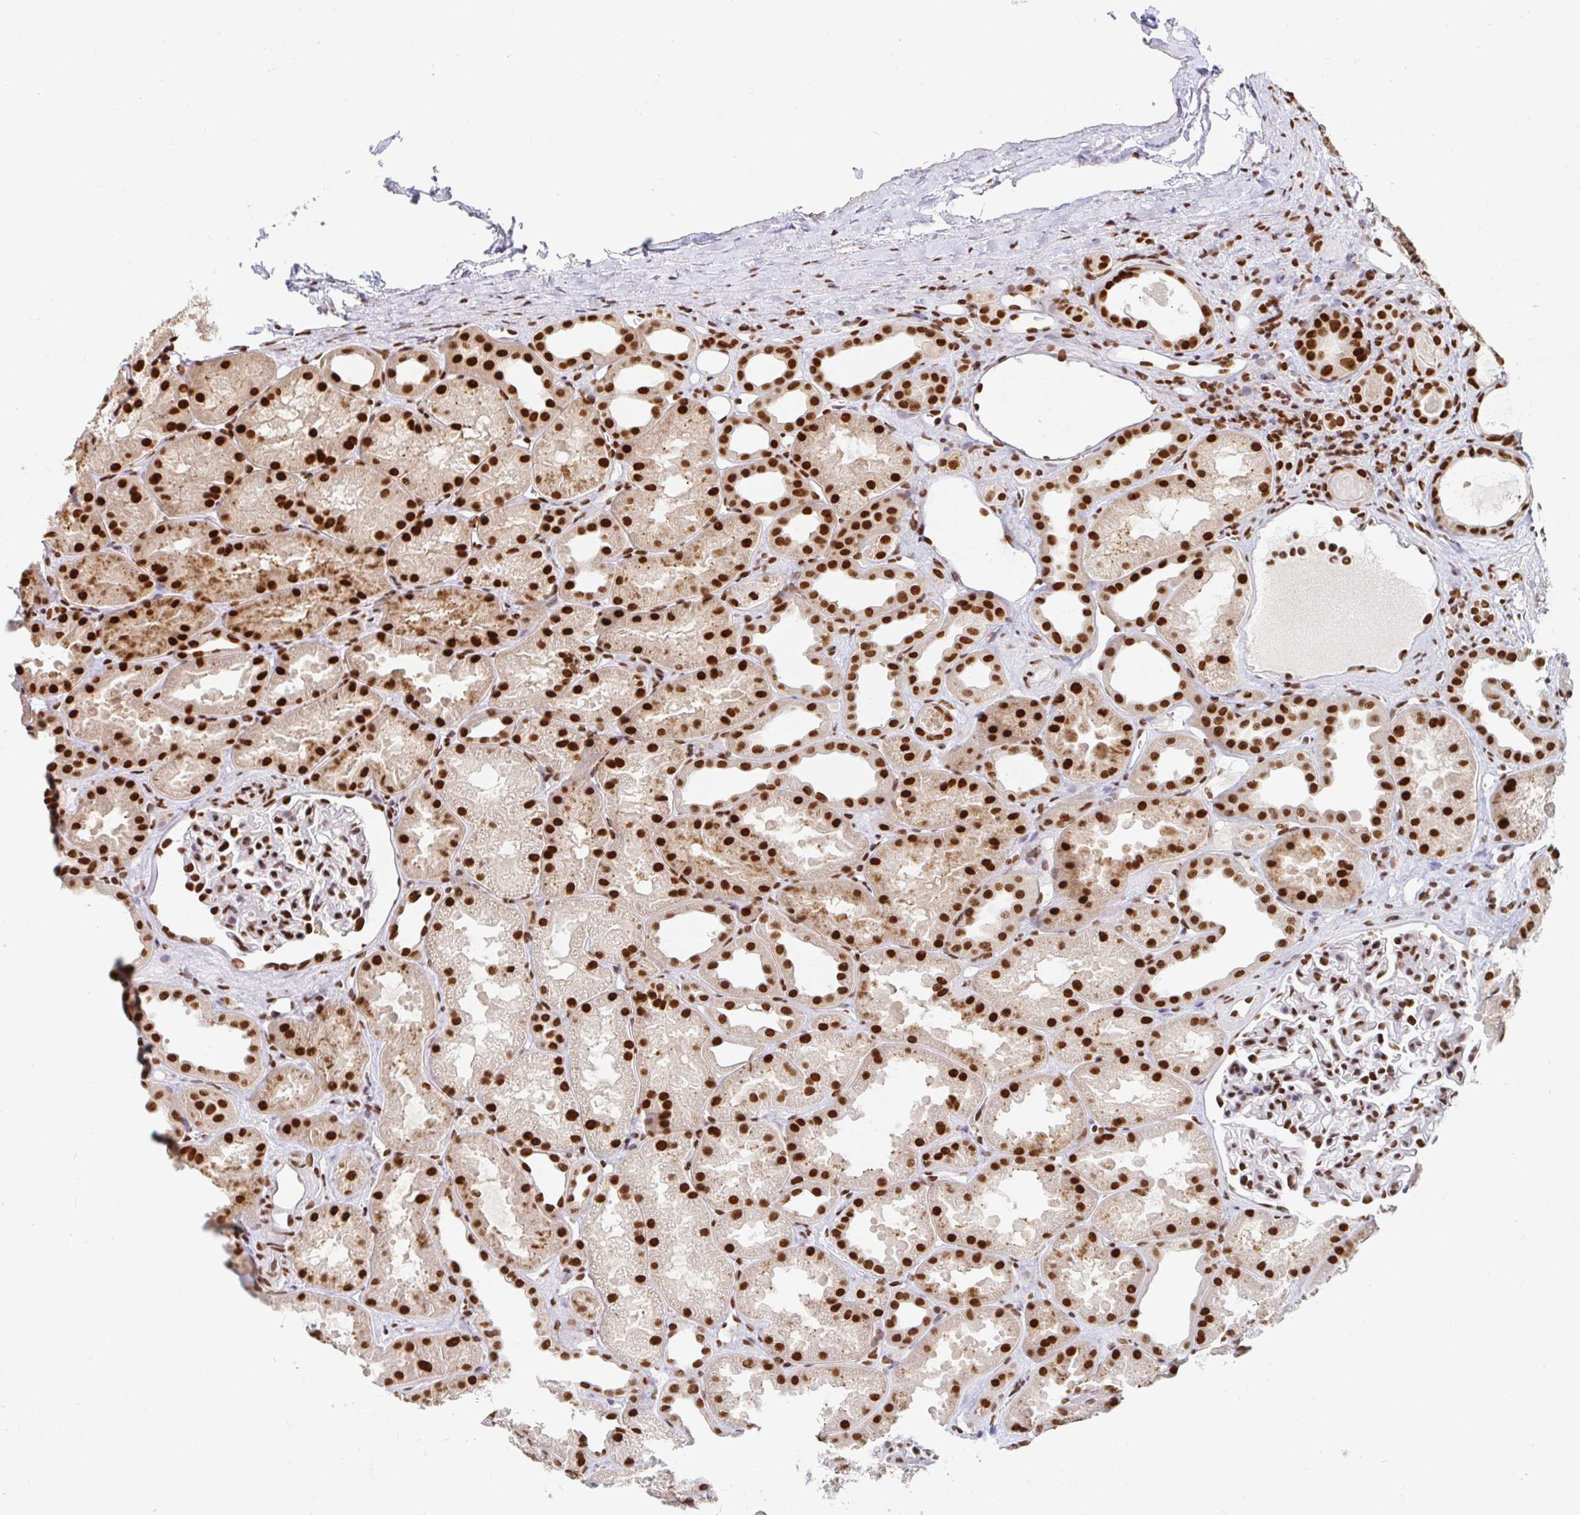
{"staining": {"intensity": "strong", "quantity": ">75%", "location": "nuclear"}, "tissue": "kidney", "cell_type": "Cells in glomeruli", "image_type": "normal", "snomed": [{"axis": "morphology", "description": "Normal tissue, NOS"}, {"axis": "topography", "description": "Kidney"}], "caption": "Immunohistochemical staining of unremarkable kidney displays high levels of strong nuclear staining in approximately >75% of cells in glomeruli.", "gene": "RBMXL1", "patient": {"sex": "male", "age": 61}}